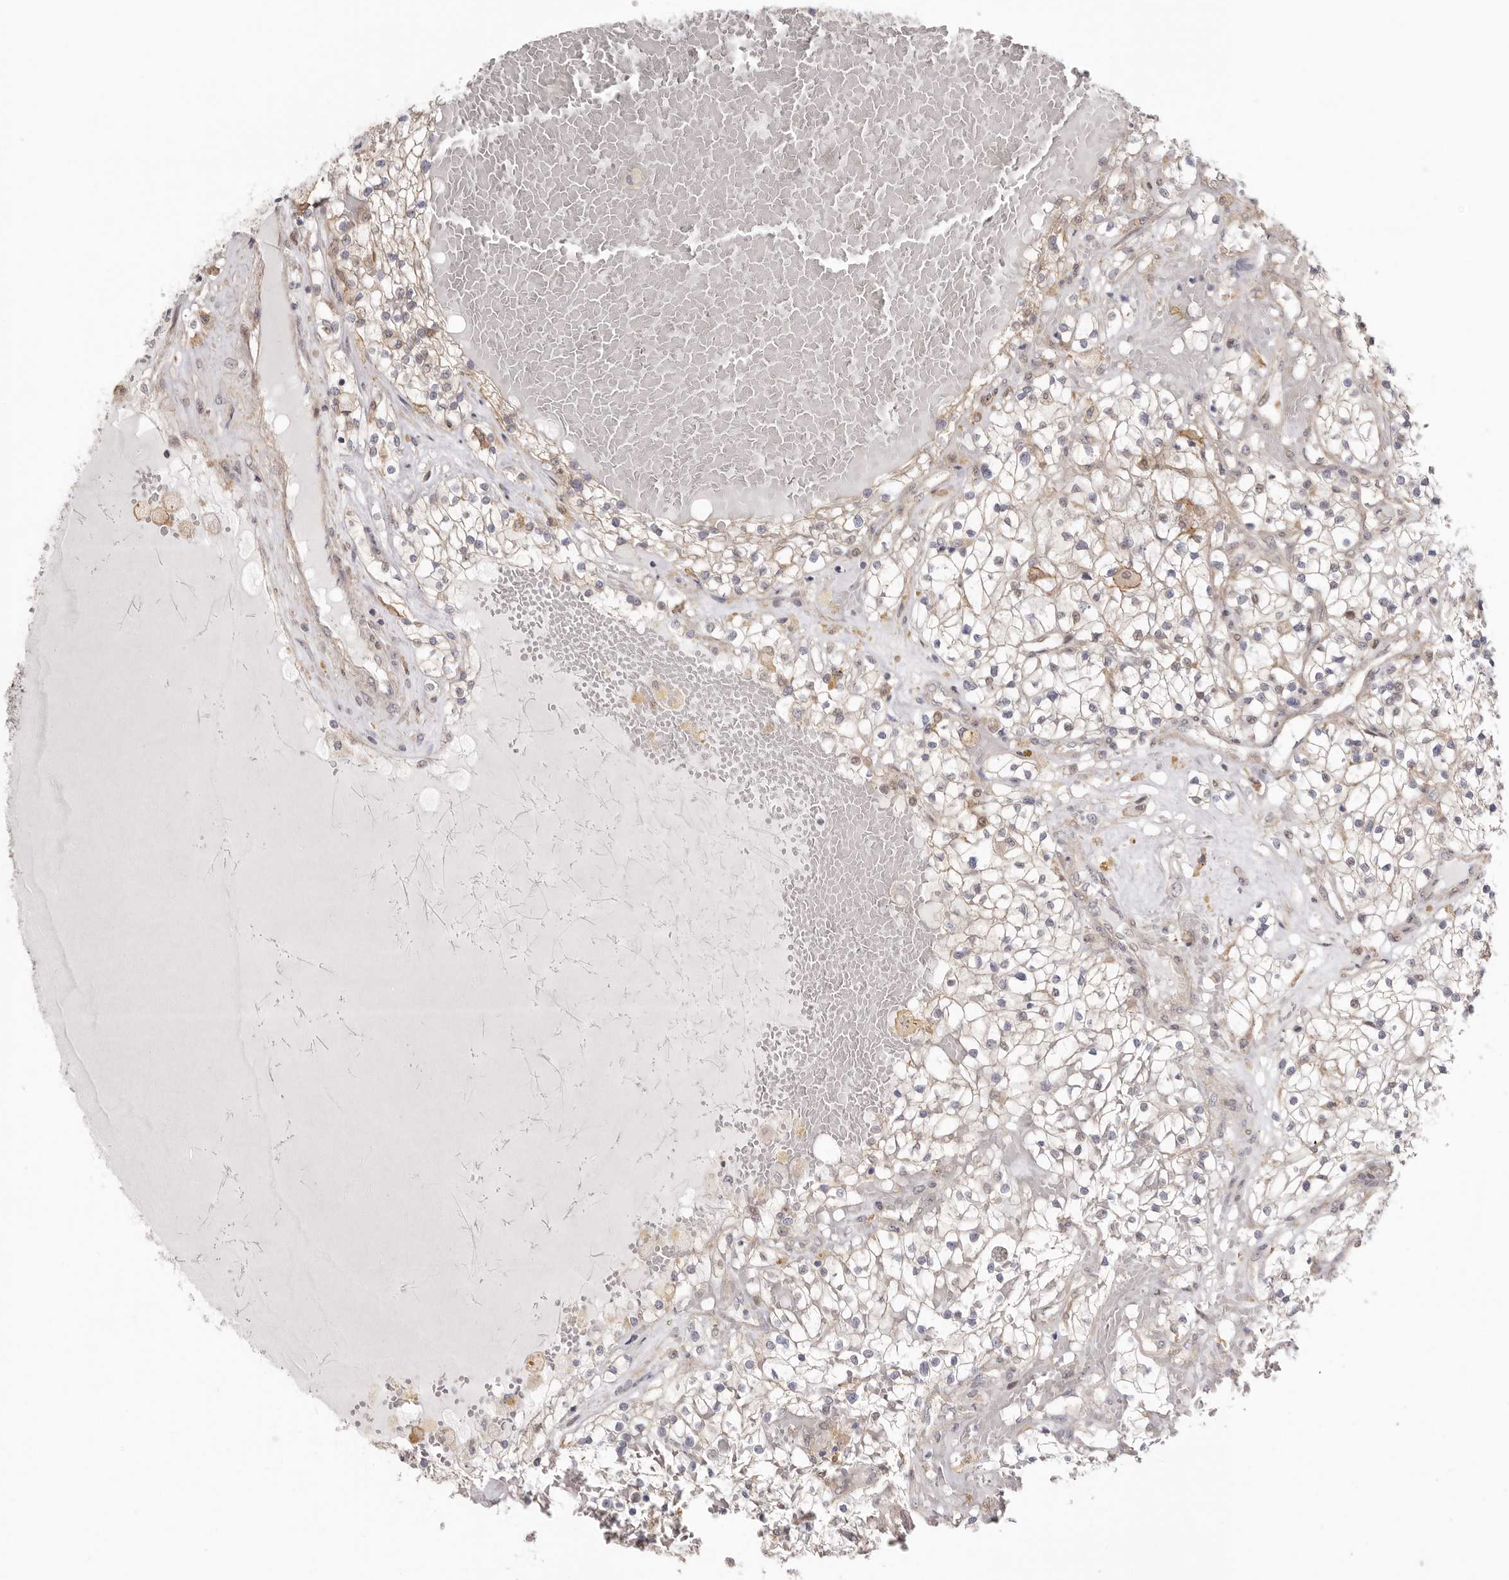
{"staining": {"intensity": "negative", "quantity": "none", "location": "none"}, "tissue": "renal cancer", "cell_type": "Tumor cells", "image_type": "cancer", "snomed": [{"axis": "morphology", "description": "Normal tissue, NOS"}, {"axis": "morphology", "description": "Adenocarcinoma, NOS"}, {"axis": "topography", "description": "Kidney"}], "caption": "High power microscopy photomicrograph of an immunohistochemistry (IHC) histopathology image of renal adenocarcinoma, revealing no significant expression in tumor cells.", "gene": "MSRB2", "patient": {"sex": "male", "age": 68}}